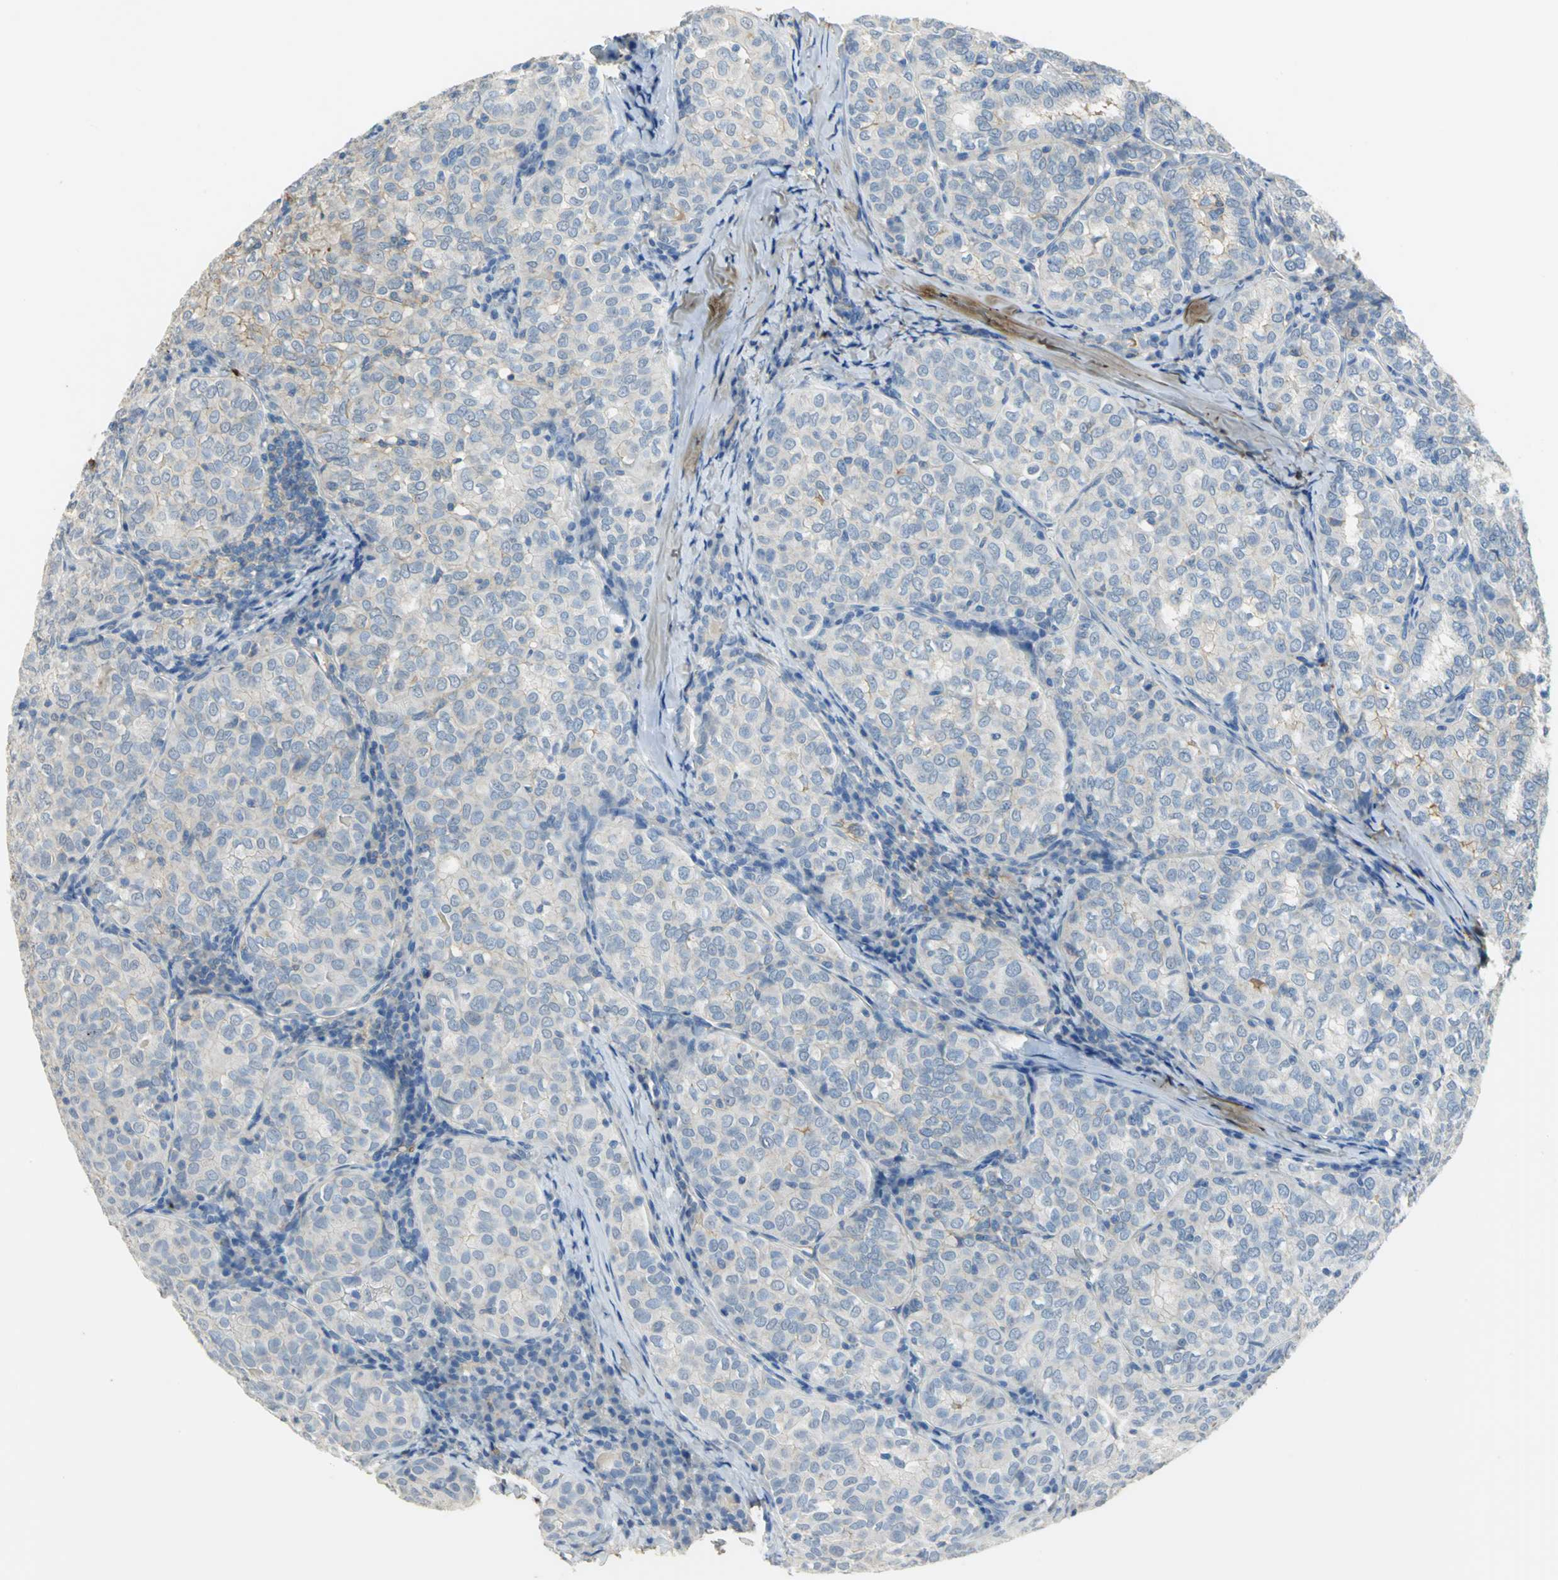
{"staining": {"intensity": "moderate", "quantity": "<25%", "location": "cytoplasmic/membranous"}, "tissue": "thyroid cancer", "cell_type": "Tumor cells", "image_type": "cancer", "snomed": [{"axis": "morphology", "description": "Papillary adenocarcinoma, NOS"}, {"axis": "topography", "description": "Thyroid gland"}], "caption": "Tumor cells display low levels of moderate cytoplasmic/membranous staining in about <25% of cells in human thyroid cancer (papillary adenocarcinoma).", "gene": "GYG2", "patient": {"sex": "female", "age": 30}}